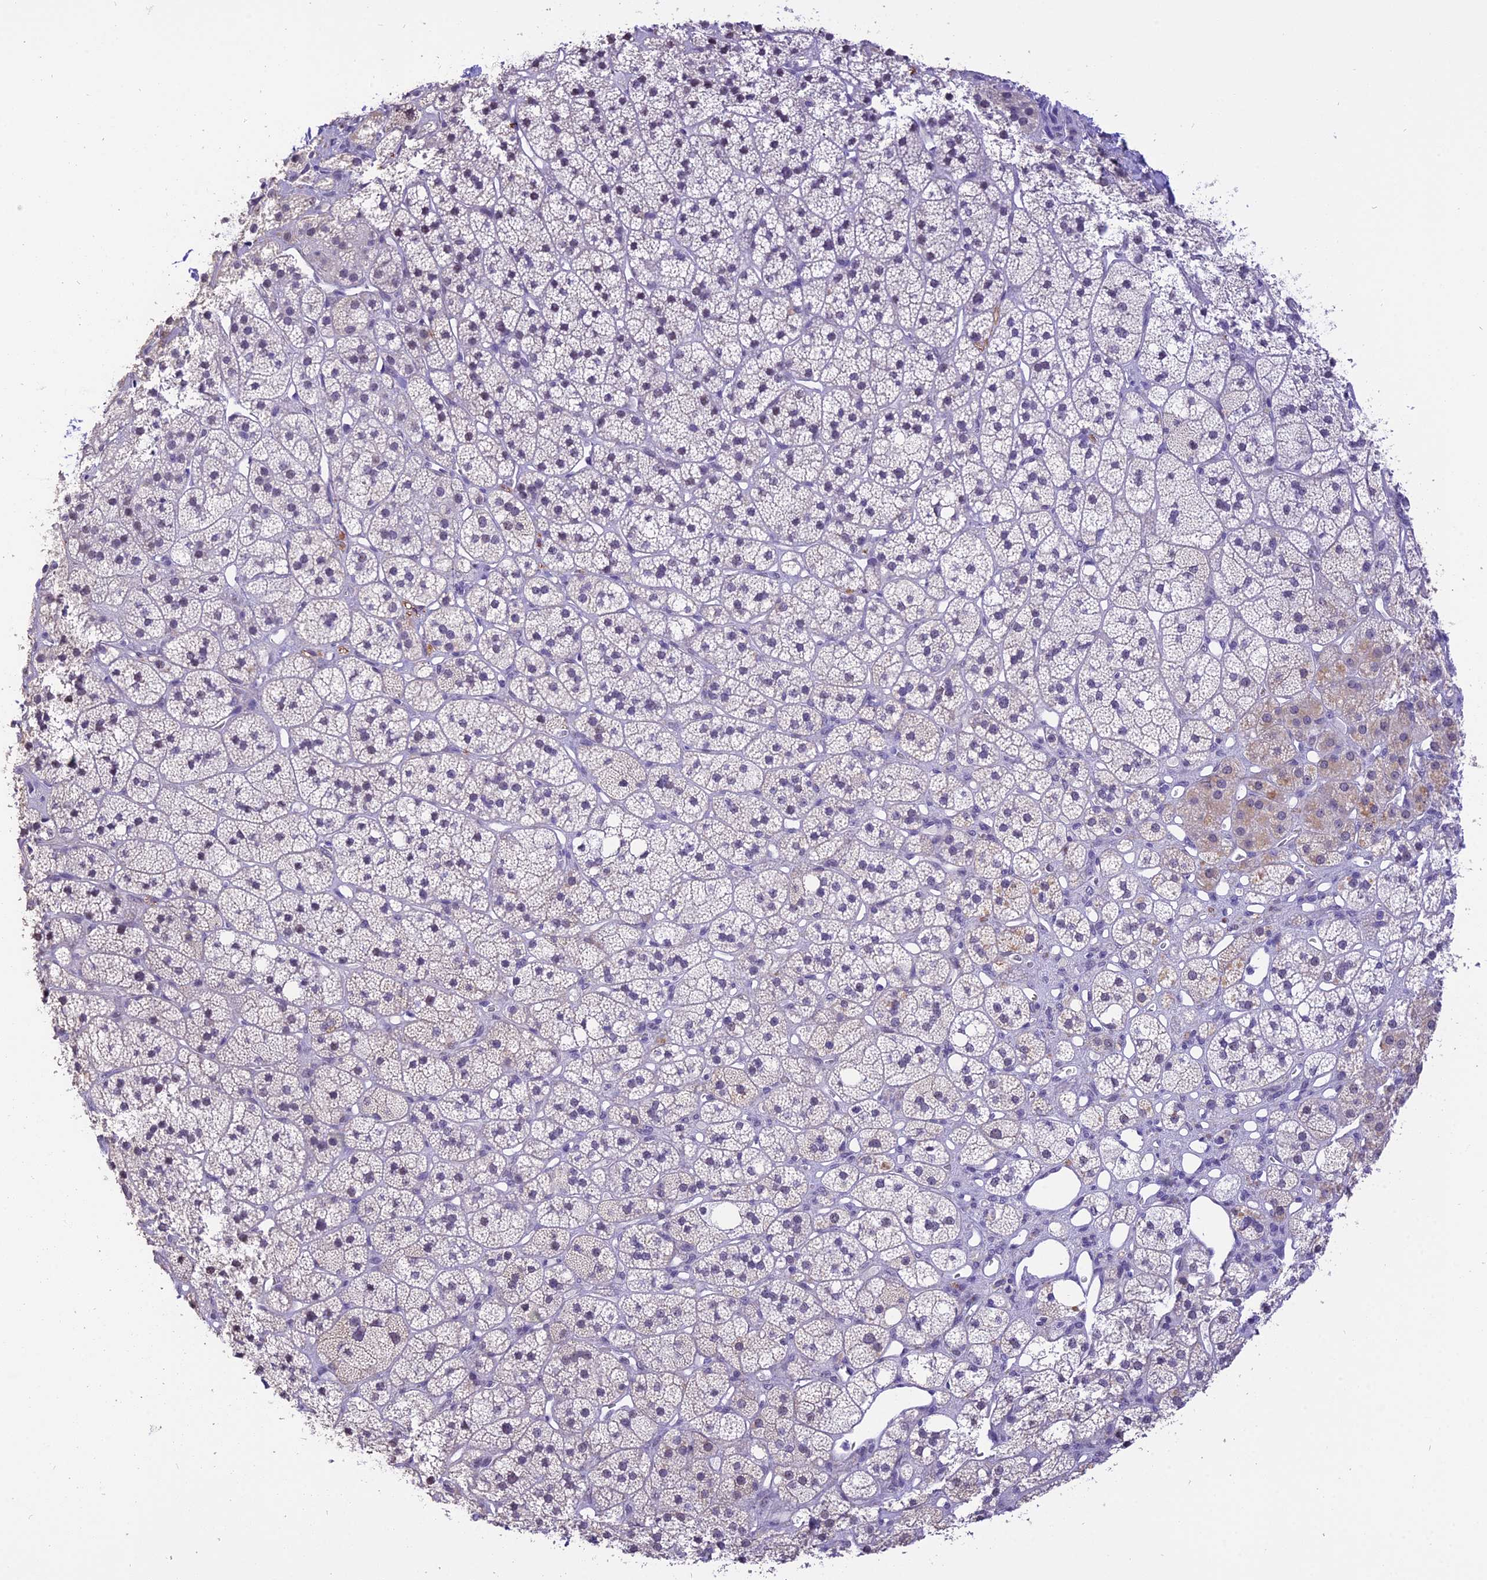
{"staining": {"intensity": "weak", "quantity": "<25%", "location": "cytoplasmic/membranous"}, "tissue": "adrenal gland", "cell_type": "Glandular cells", "image_type": "normal", "snomed": [{"axis": "morphology", "description": "Normal tissue, NOS"}, {"axis": "topography", "description": "Adrenal gland"}], "caption": "DAB immunohistochemical staining of benign adrenal gland reveals no significant expression in glandular cells. (IHC, brightfield microscopy, high magnification).", "gene": "AHSP", "patient": {"sex": "male", "age": 61}}